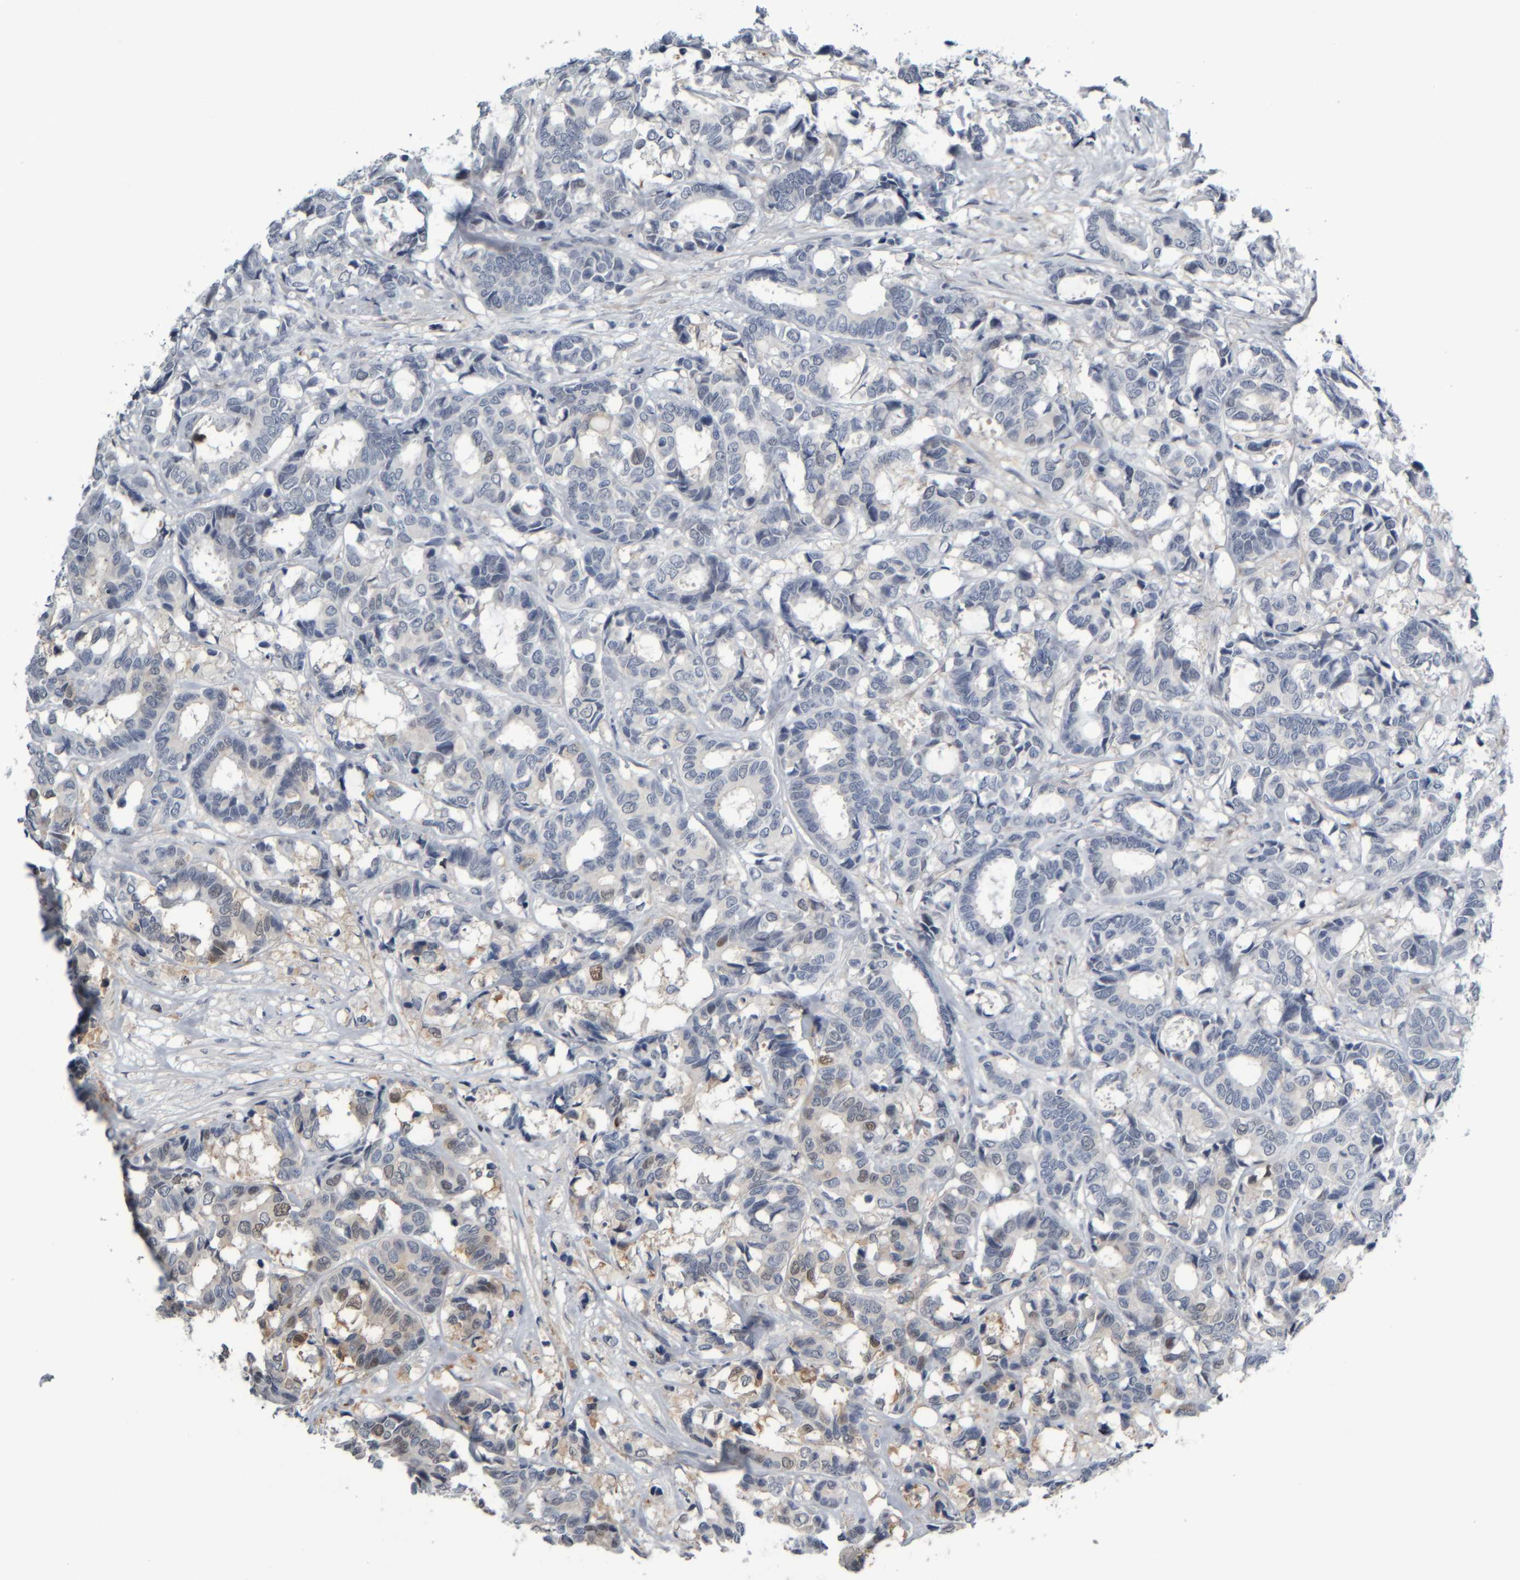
{"staining": {"intensity": "weak", "quantity": "<25%", "location": "nuclear"}, "tissue": "breast cancer", "cell_type": "Tumor cells", "image_type": "cancer", "snomed": [{"axis": "morphology", "description": "Duct carcinoma"}, {"axis": "topography", "description": "Breast"}], "caption": "A histopathology image of human breast cancer is negative for staining in tumor cells.", "gene": "COL14A1", "patient": {"sex": "female", "age": 87}}